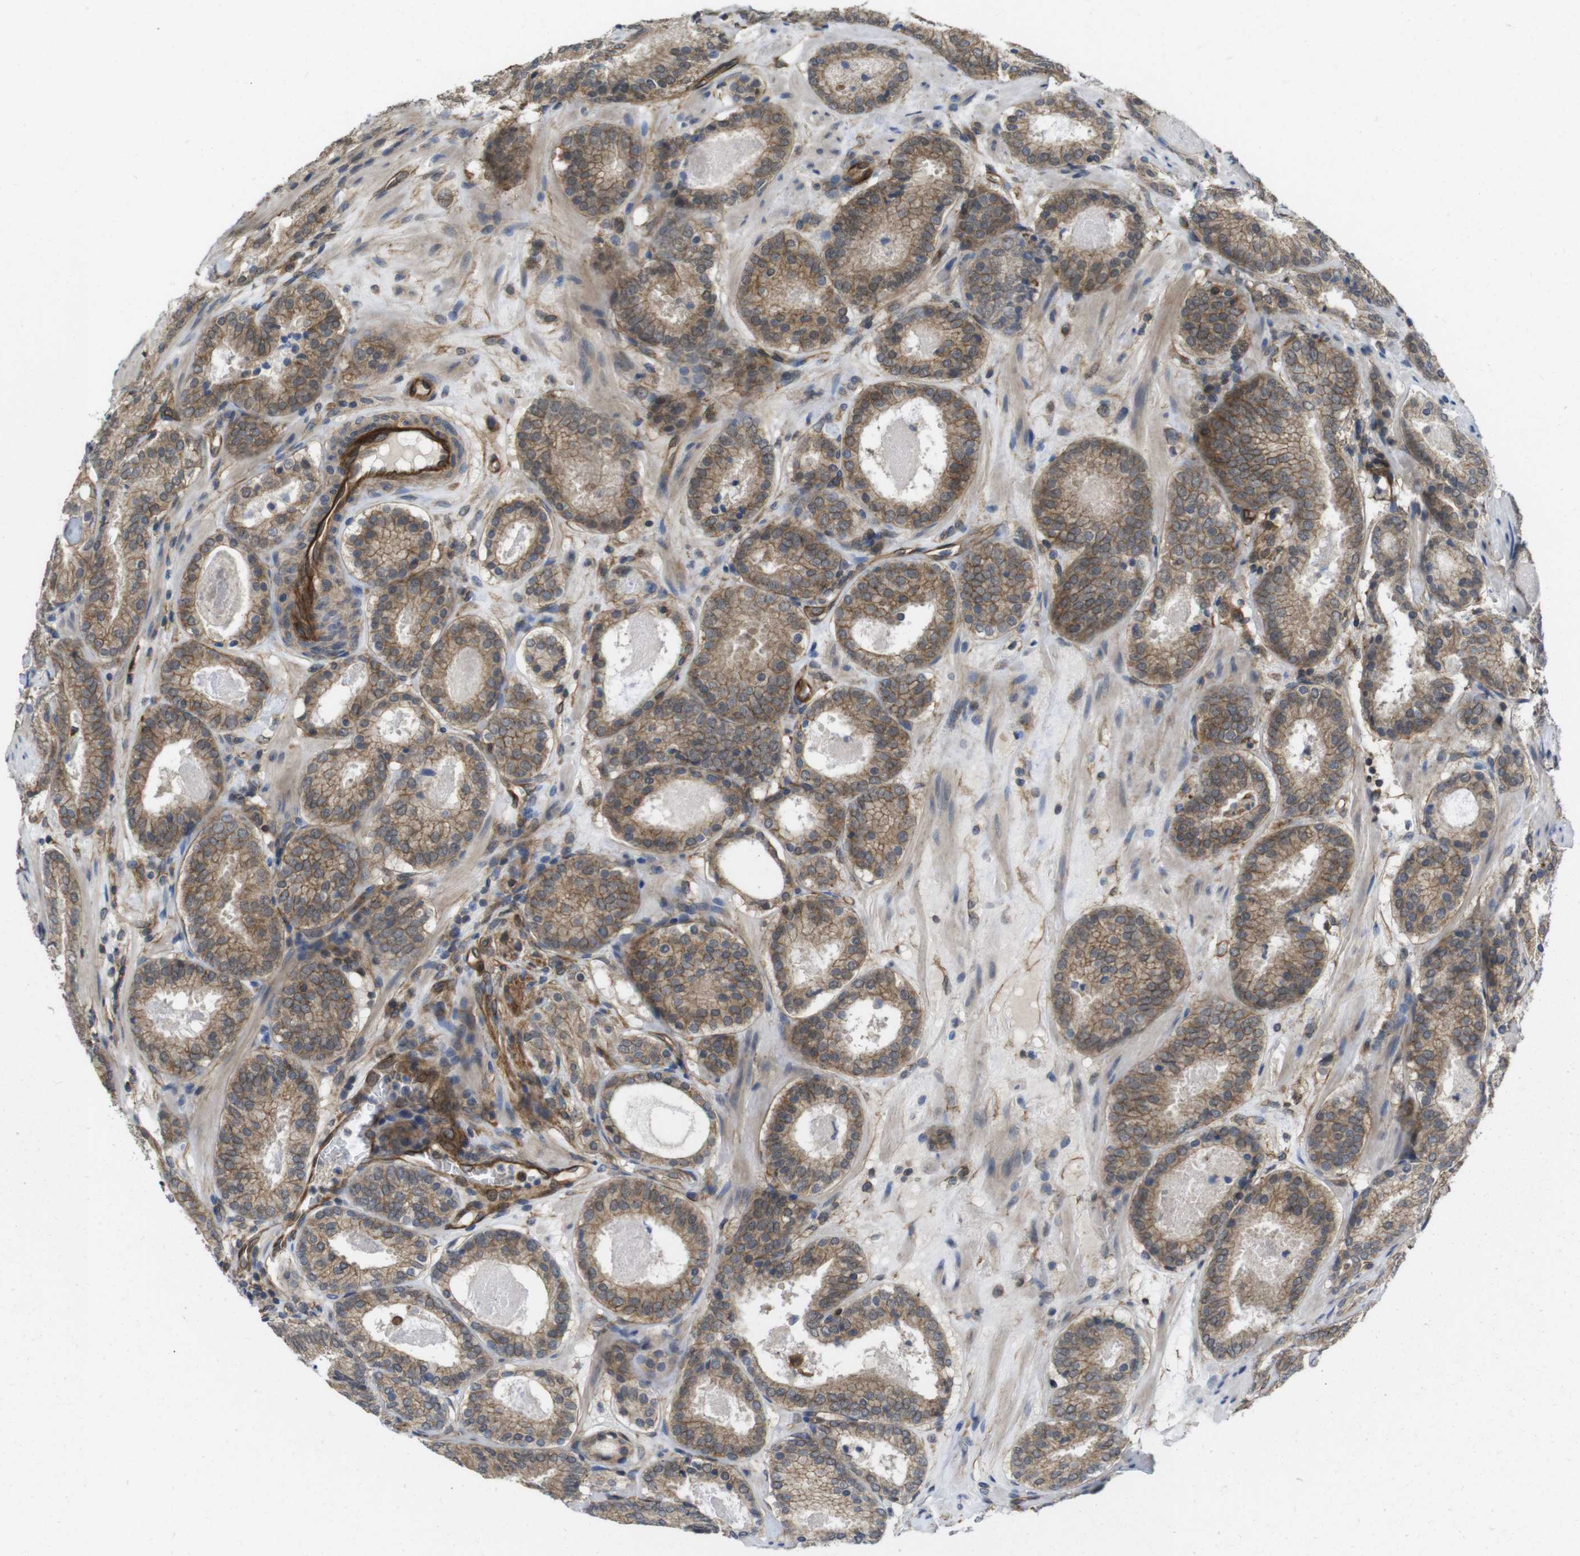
{"staining": {"intensity": "moderate", "quantity": ">75%", "location": "cytoplasmic/membranous"}, "tissue": "prostate cancer", "cell_type": "Tumor cells", "image_type": "cancer", "snomed": [{"axis": "morphology", "description": "Adenocarcinoma, Low grade"}, {"axis": "topography", "description": "Prostate"}], "caption": "This micrograph displays immunohistochemistry (IHC) staining of adenocarcinoma (low-grade) (prostate), with medium moderate cytoplasmic/membranous staining in approximately >75% of tumor cells.", "gene": "ZDHHC5", "patient": {"sex": "male", "age": 69}}